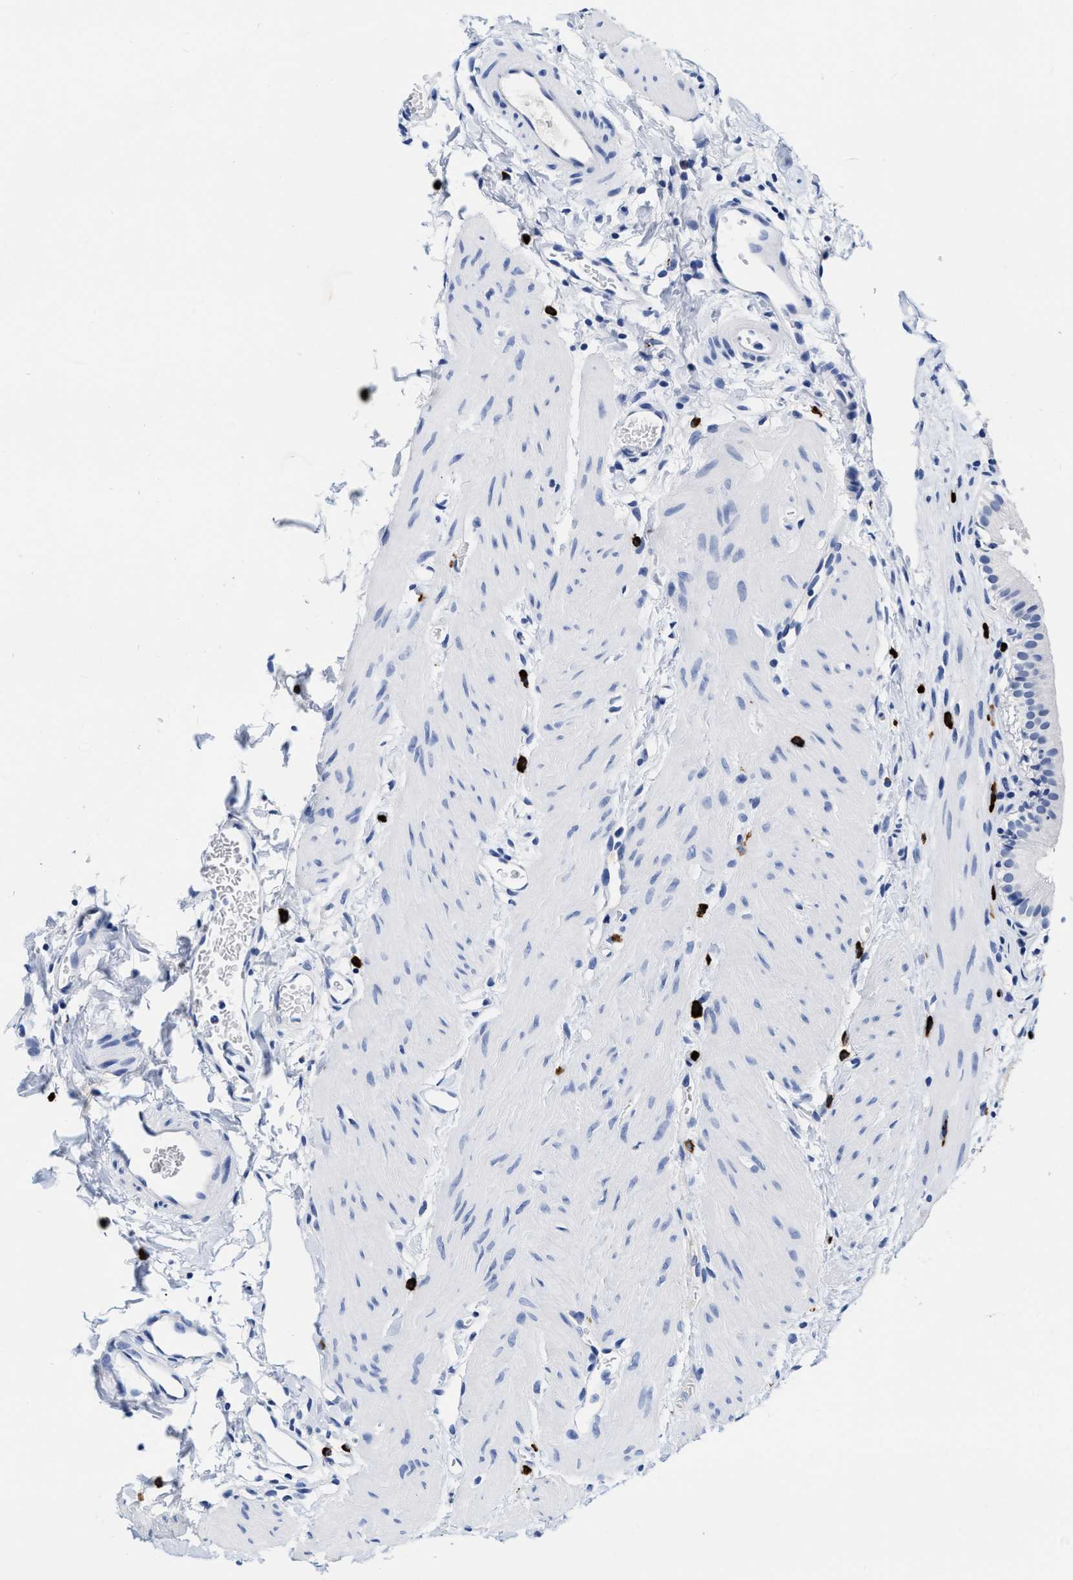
{"staining": {"intensity": "negative", "quantity": "none", "location": "none"}, "tissue": "gallbladder", "cell_type": "Glandular cells", "image_type": "normal", "snomed": [{"axis": "morphology", "description": "Normal tissue, NOS"}, {"axis": "topography", "description": "Gallbladder"}], "caption": "This is an IHC image of unremarkable human gallbladder. There is no positivity in glandular cells.", "gene": "CER1", "patient": {"sex": "female", "age": 26}}